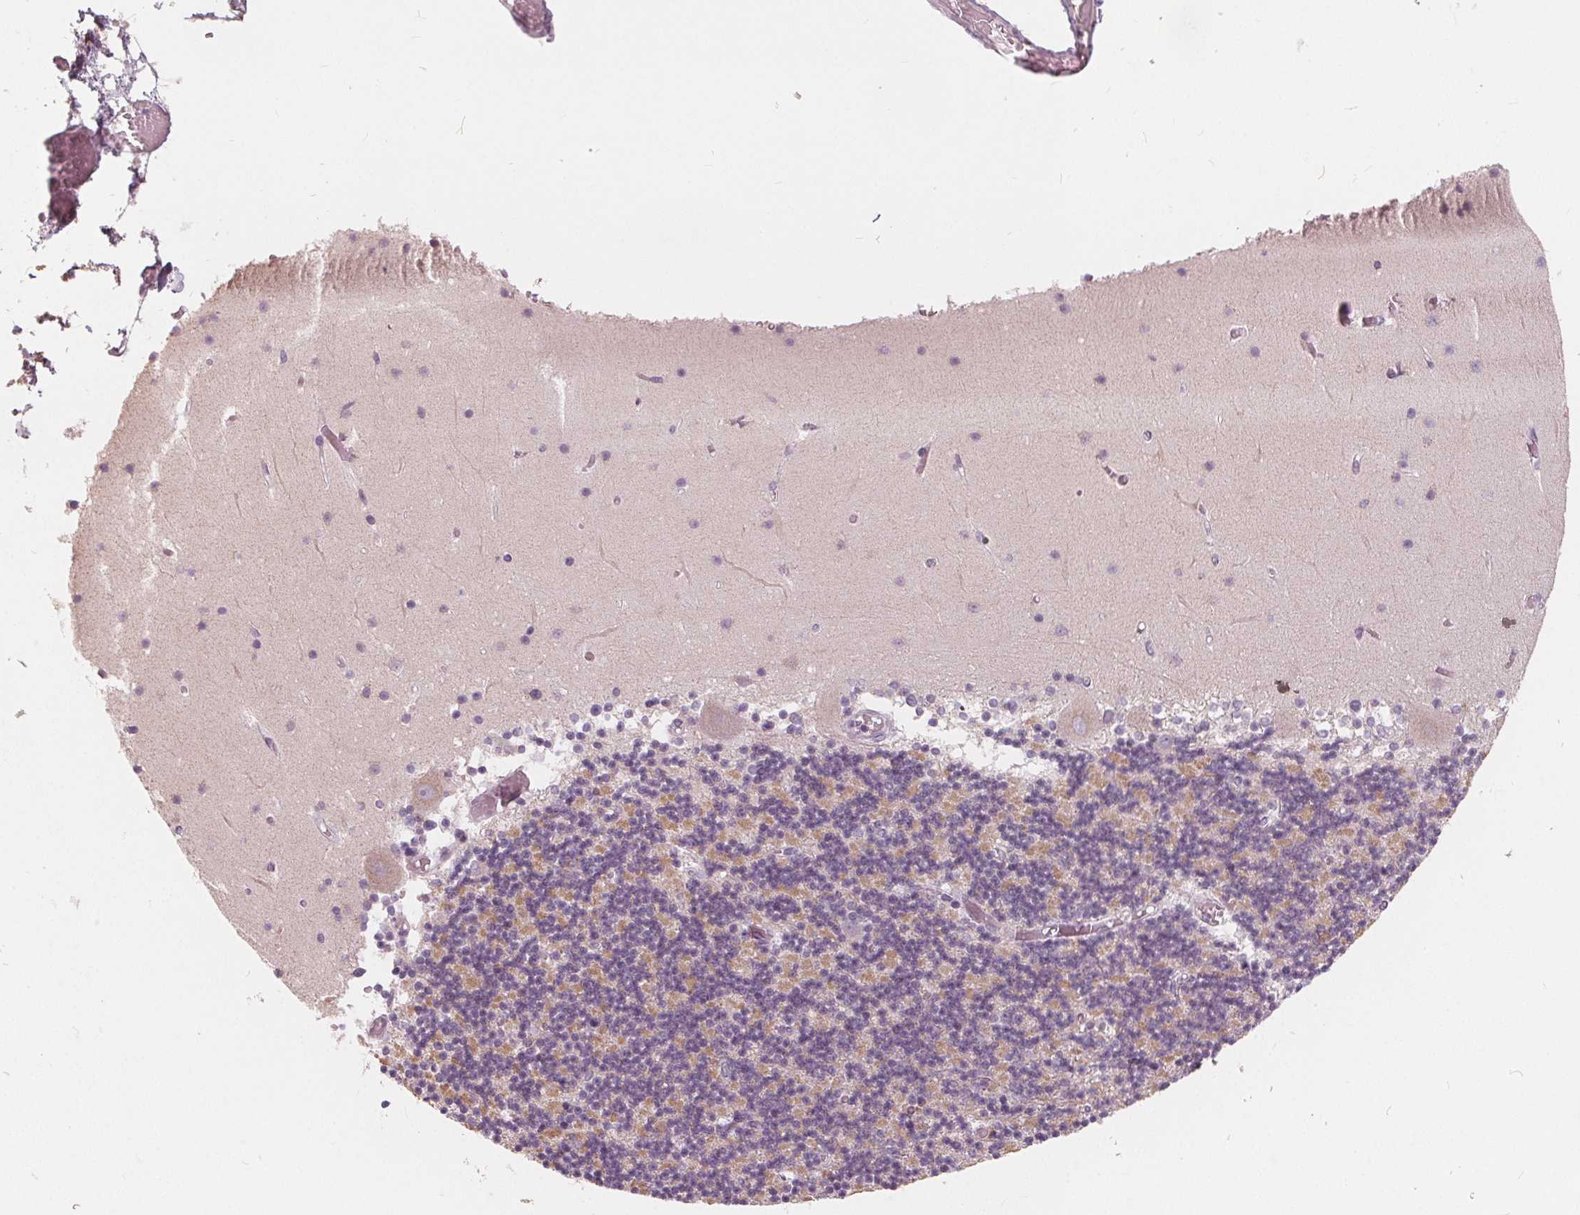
{"staining": {"intensity": "negative", "quantity": "none", "location": "none"}, "tissue": "cerebellum", "cell_type": "Cells in granular layer", "image_type": "normal", "snomed": [{"axis": "morphology", "description": "Normal tissue, NOS"}, {"axis": "topography", "description": "Cerebellum"}], "caption": "DAB (3,3'-diaminobenzidine) immunohistochemical staining of unremarkable cerebellum reveals no significant expression in cells in granular layer.", "gene": "NUP210L", "patient": {"sex": "female", "age": 28}}